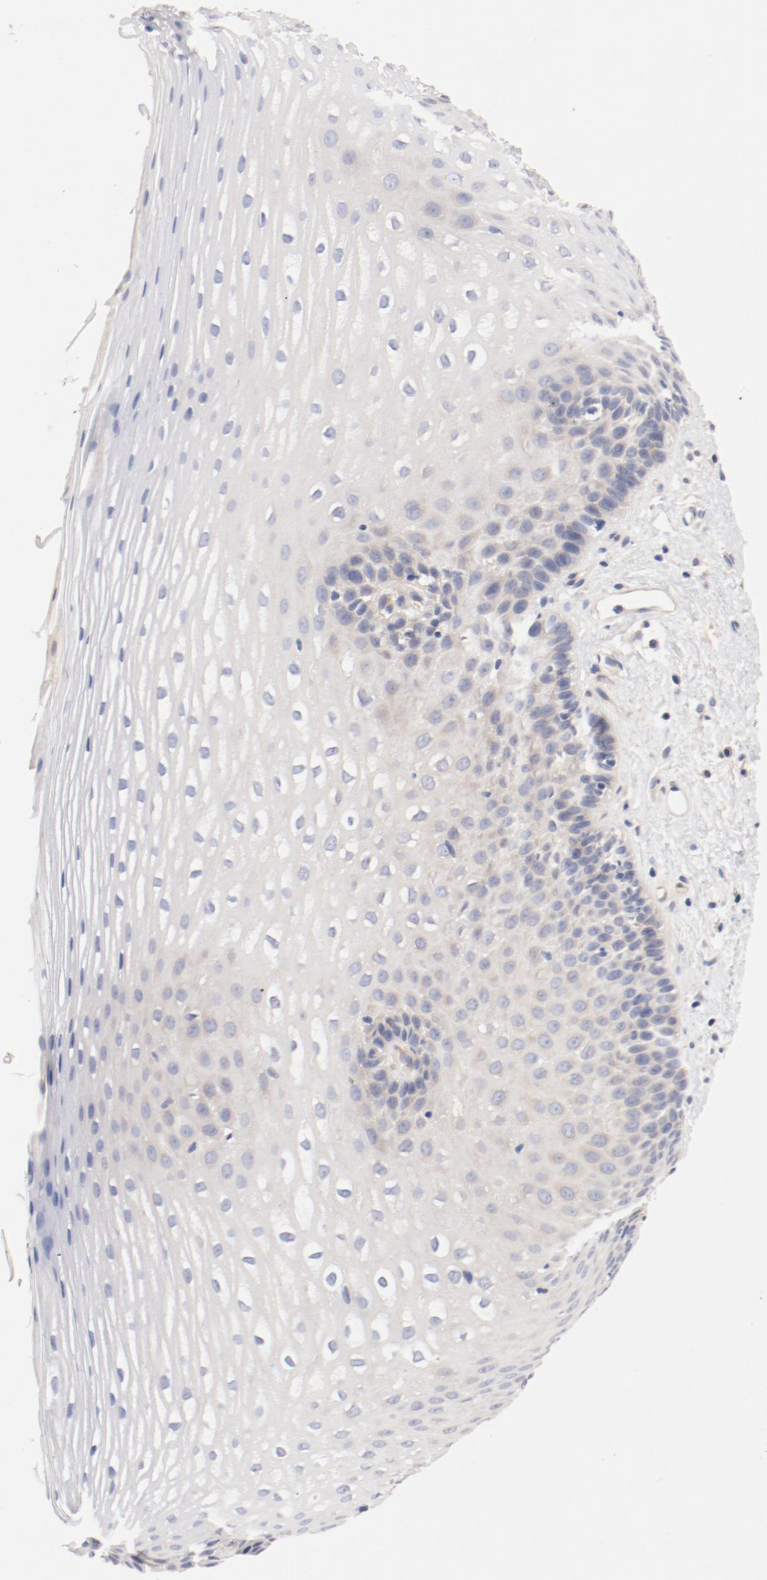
{"staining": {"intensity": "weak", "quantity": "<25%", "location": "cytoplasmic/membranous"}, "tissue": "esophagus", "cell_type": "Squamous epithelial cells", "image_type": "normal", "snomed": [{"axis": "morphology", "description": "Normal tissue, NOS"}, {"axis": "topography", "description": "Esophagus"}], "caption": "Unremarkable esophagus was stained to show a protein in brown. There is no significant expression in squamous epithelial cells. (Immunohistochemistry (ihc), brightfield microscopy, high magnification).", "gene": "DYNC1H1", "patient": {"sex": "female", "age": 70}}